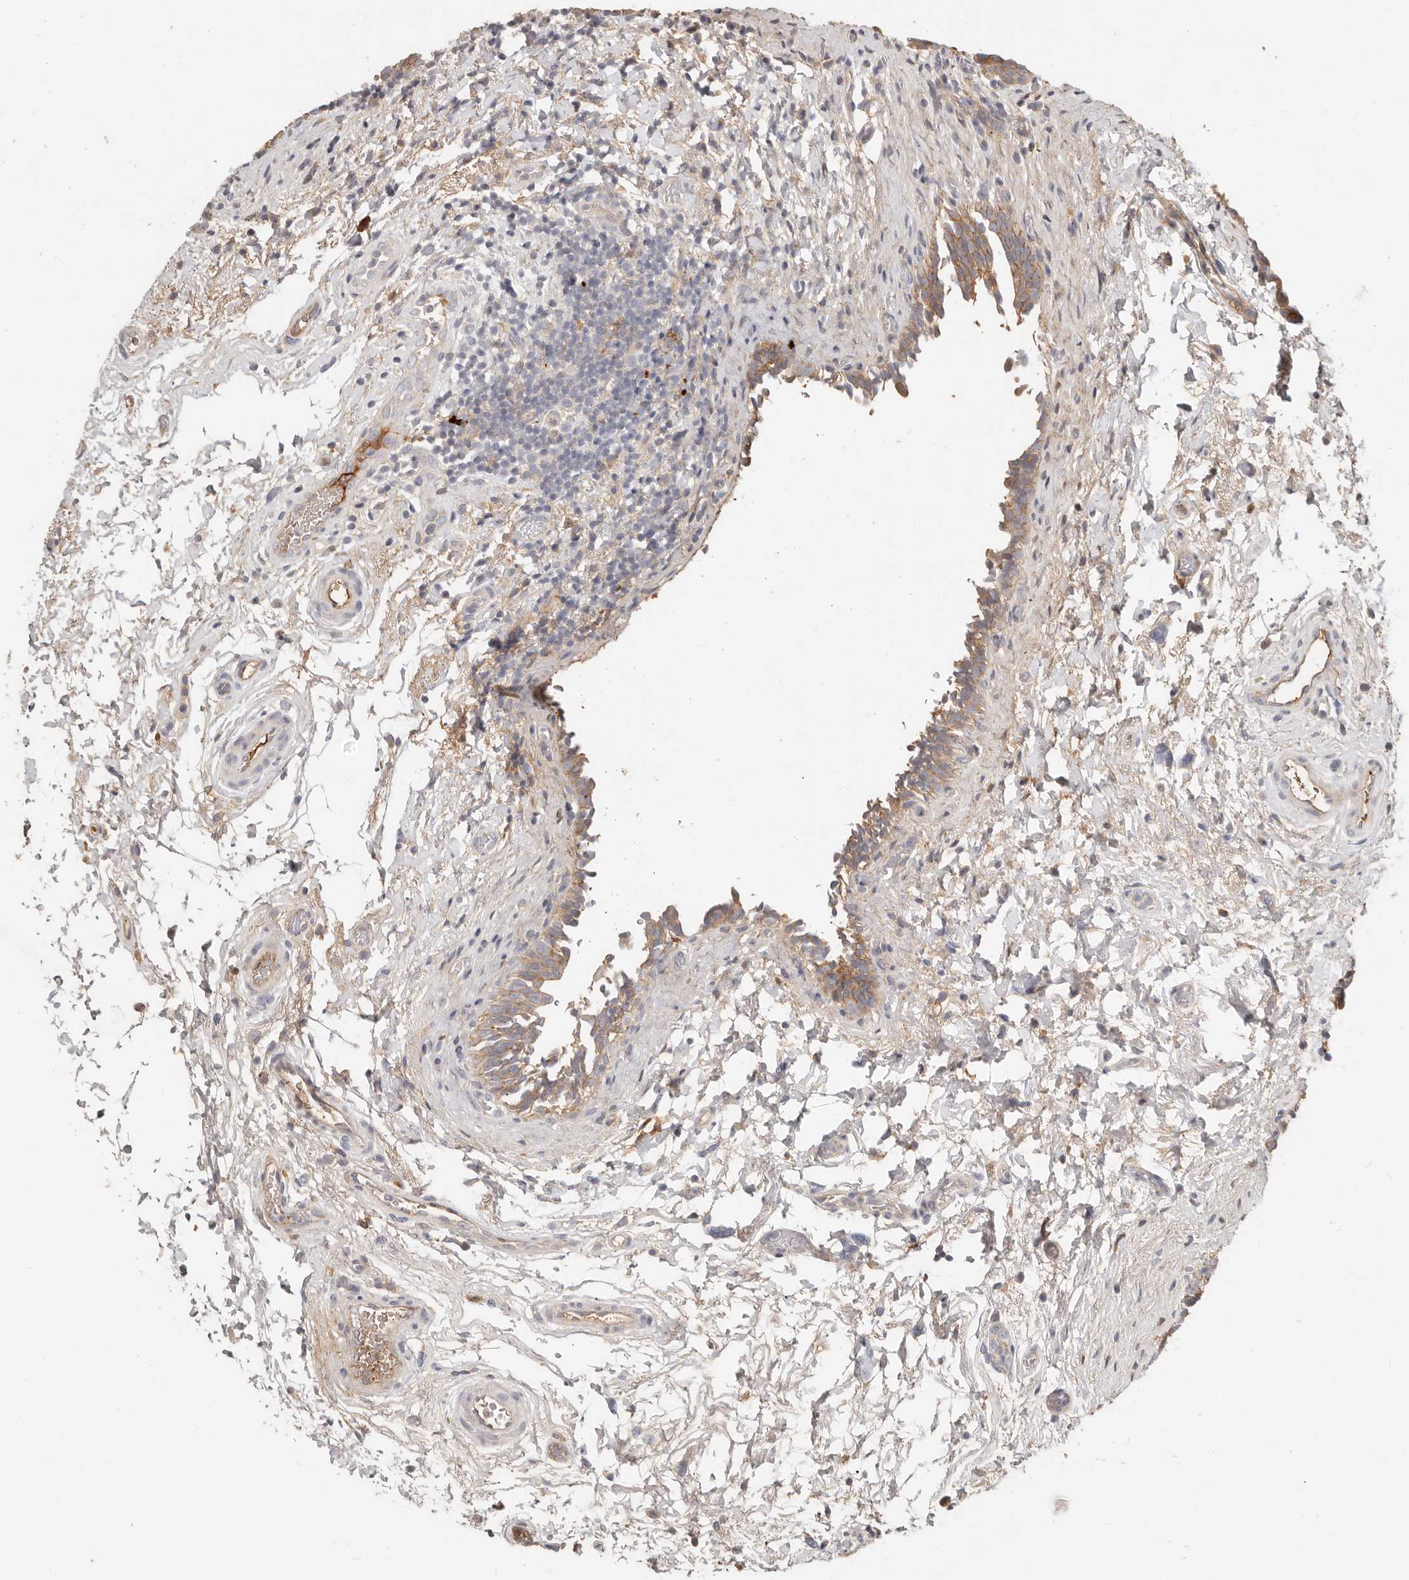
{"staining": {"intensity": "moderate", "quantity": ">75%", "location": "cytoplasmic/membranous"}, "tissue": "urinary bladder", "cell_type": "Urothelial cells", "image_type": "normal", "snomed": [{"axis": "morphology", "description": "Normal tissue, NOS"}, {"axis": "topography", "description": "Urinary bladder"}], "caption": "Immunohistochemical staining of benign human urinary bladder demonstrates moderate cytoplasmic/membranous protein expression in about >75% of urothelial cells.", "gene": "MTFR2", "patient": {"sex": "male", "age": 83}}